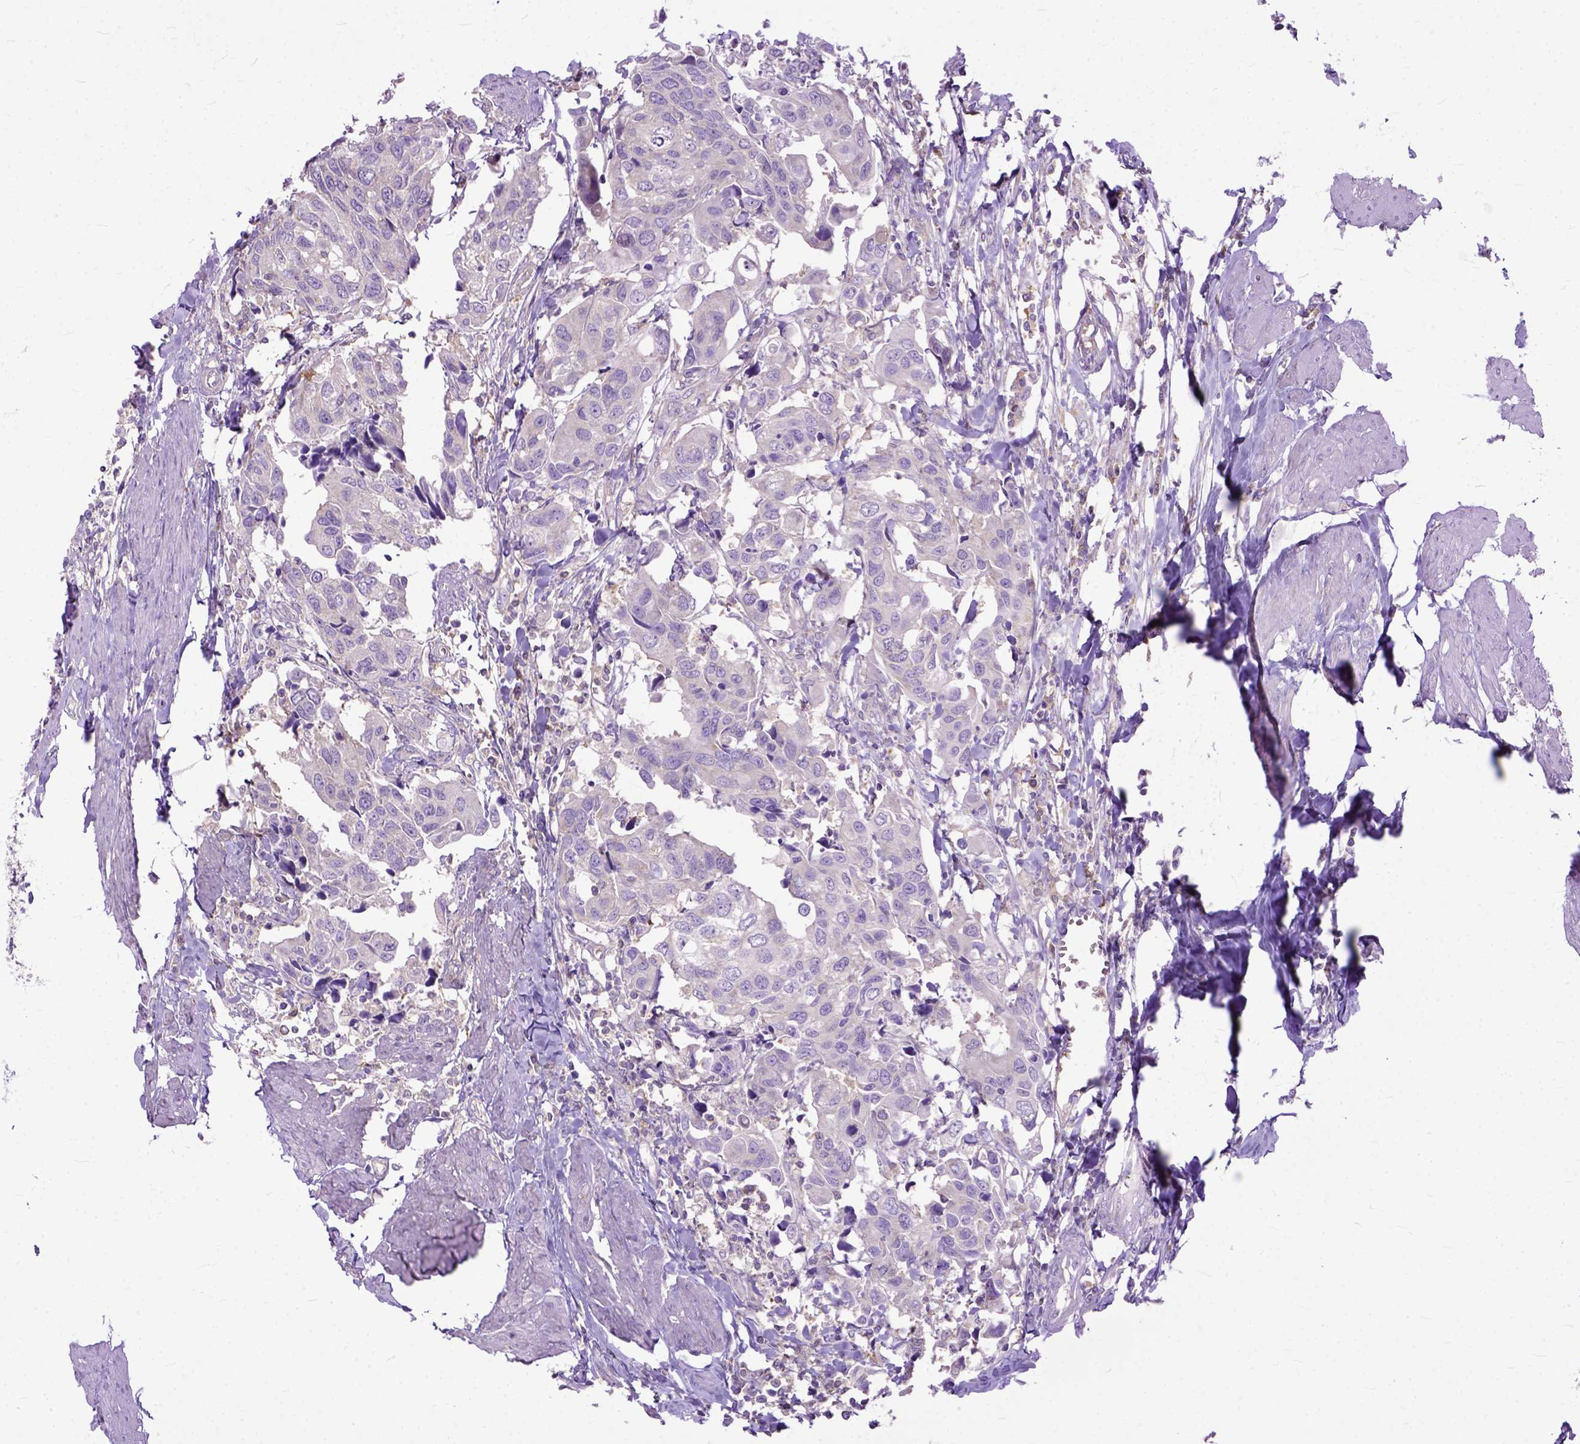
{"staining": {"intensity": "negative", "quantity": "none", "location": "none"}, "tissue": "urothelial cancer", "cell_type": "Tumor cells", "image_type": "cancer", "snomed": [{"axis": "morphology", "description": "Urothelial carcinoma, High grade"}, {"axis": "topography", "description": "Urinary bladder"}], "caption": "High-grade urothelial carcinoma was stained to show a protein in brown. There is no significant expression in tumor cells.", "gene": "NAMPT", "patient": {"sex": "male", "age": 60}}